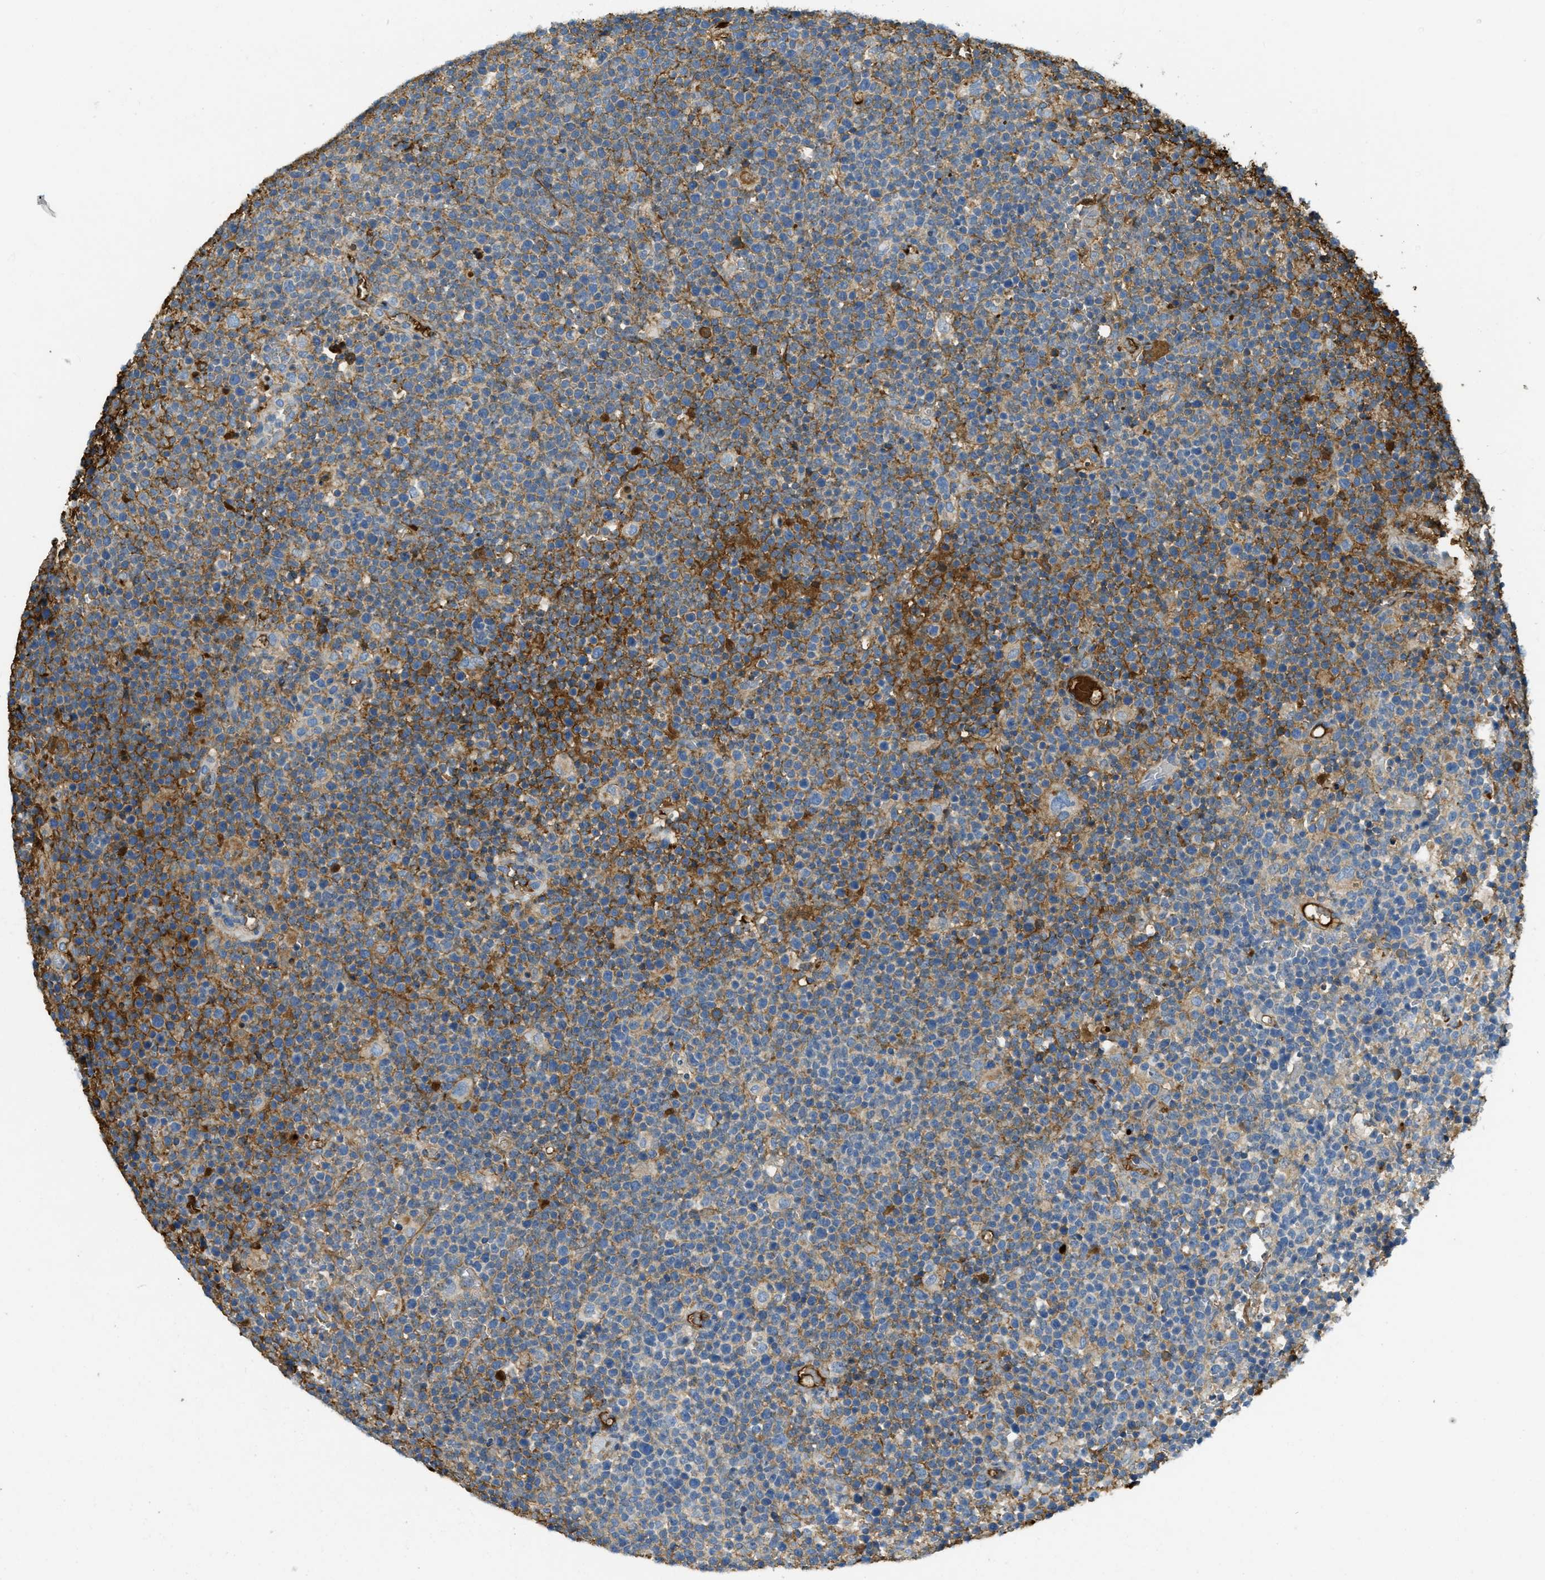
{"staining": {"intensity": "moderate", "quantity": "<25%", "location": "cytoplasmic/membranous"}, "tissue": "lymphoma", "cell_type": "Tumor cells", "image_type": "cancer", "snomed": [{"axis": "morphology", "description": "Malignant lymphoma, non-Hodgkin's type, High grade"}, {"axis": "topography", "description": "Lymph node"}], "caption": "Immunohistochemical staining of lymphoma reveals low levels of moderate cytoplasmic/membranous expression in approximately <25% of tumor cells.", "gene": "PRTN3", "patient": {"sex": "male", "age": 61}}